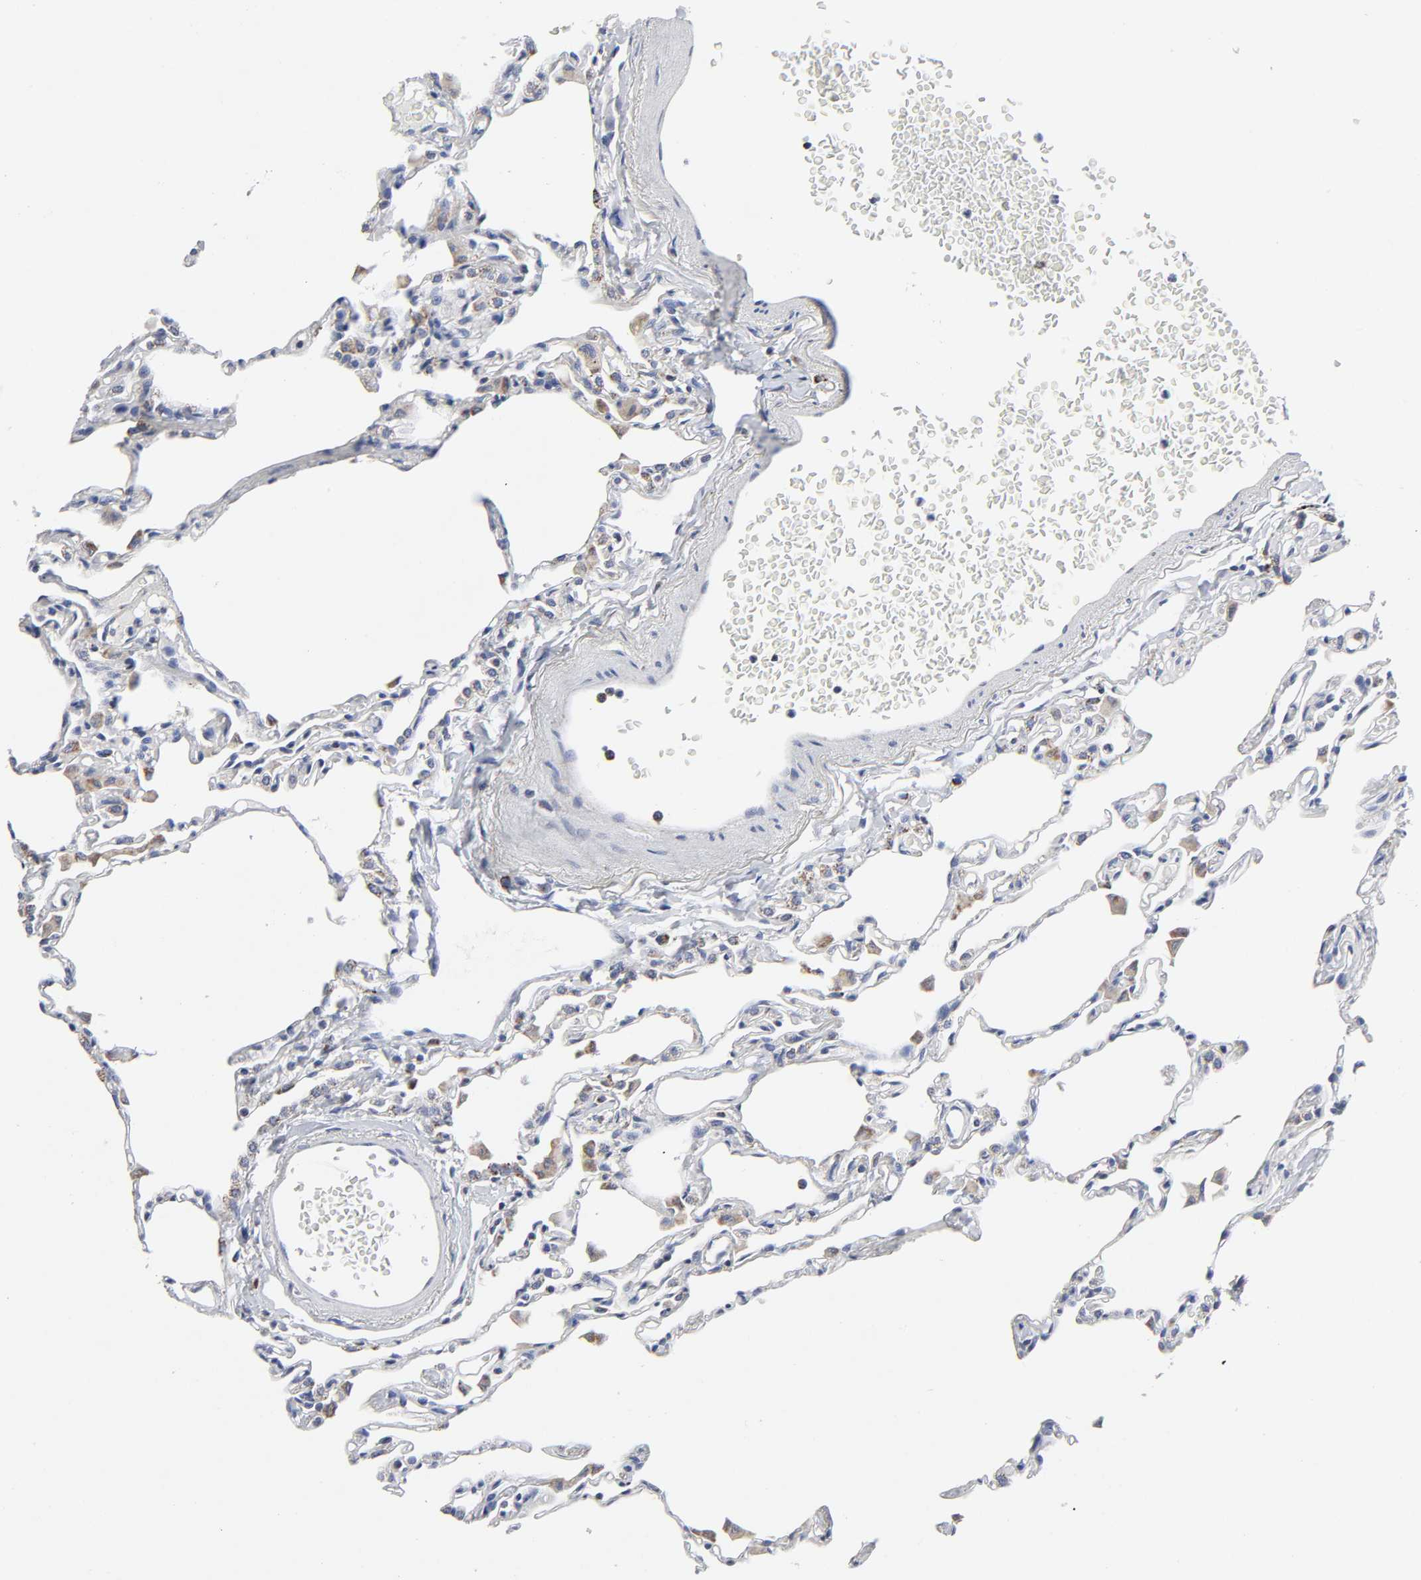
{"staining": {"intensity": "moderate", "quantity": "25%-75%", "location": "cytoplasmic/membranous"}, "tissue": "lung", "cell_type": "Alveolar cells", "image_type": "normal", "snomed": [{"axis": "morphology", "description": "Normal tissue, NOS"}, {"axis": "topography", "description": "Lung"}], "caption": "Brown immunohistochemical staining in benign human lung shows moderate cytoplasmic/membranous expression in about 25%-75% of alveolar cells. The protein of interest is shown in brown color, while the nuclei are stained blue.", "gene": "AOPEP", "patient": {"sex": "female", "age": 49}}